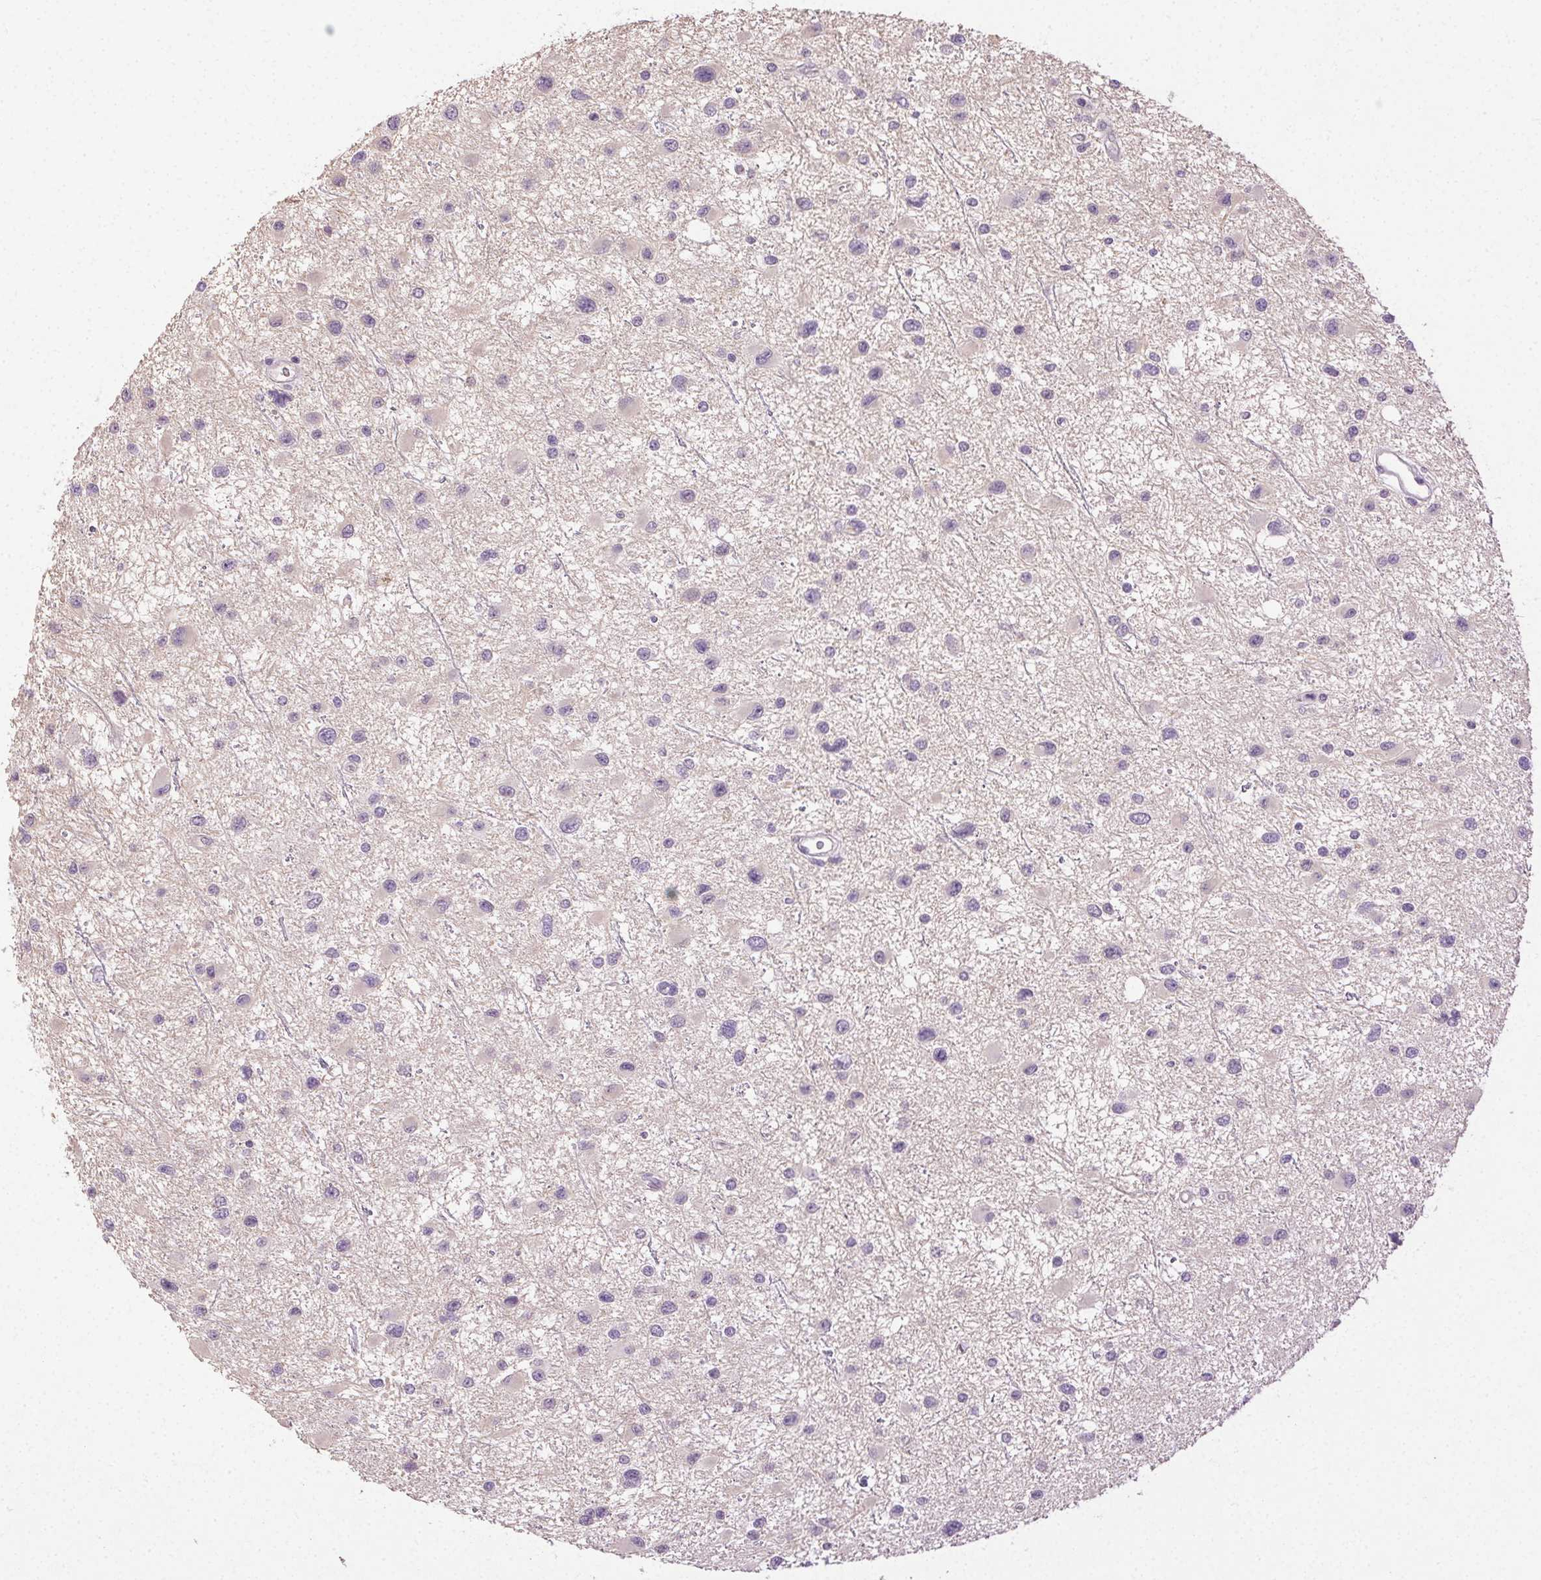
{"staining": {"intensity": "negative", "quantity": "none", "location": "none"}, "tissue": "glioma", "cell_type": "Tumor cells", "image_type": "cancer", "snomed": [{"axis": "morphology", "description": "Glioma, malignant, Low grade"}, {"axis": "topography", "description": "Brain"}], "caption": "Glioma was stained to show a protein in brown. There is no significant staining in tumor cells. (DAB (3,3'-diaminobenzidine) immunohistochemistry, high magnification).", "gene": "BPIFB2", "patient": {"sex": "female", "age": 32}}